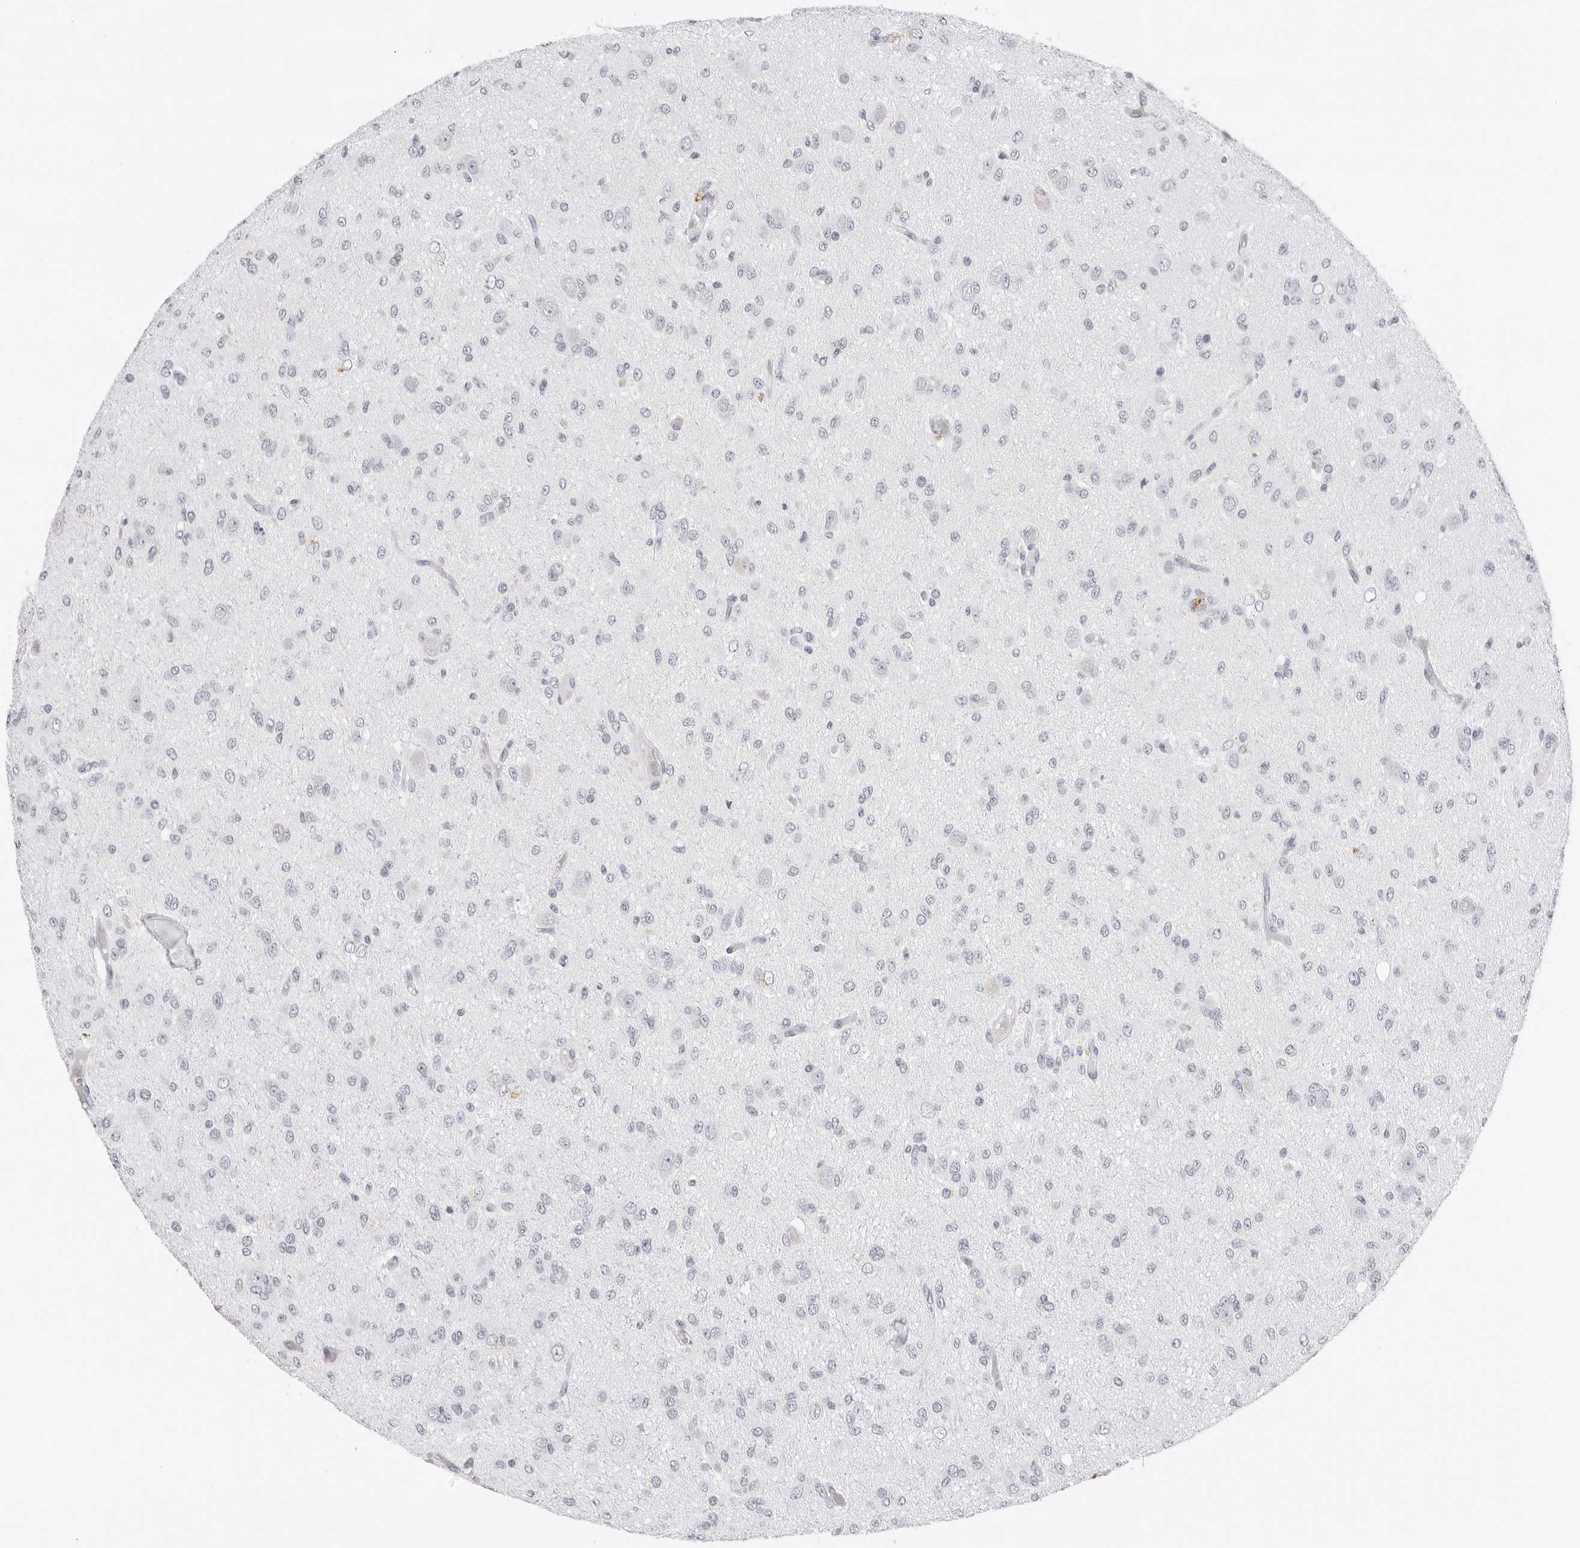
{"staining": {"intensity": "negative", "quantity": "none", "location": "none"}, "tissue": "glioma", "cell_type": "Tumor cells", "image_type": "cancer", "snomed": [{"axis": "morphology", "description": "Glioma, malignant, High grade"}, {"axis": "topography", "description": "Brain"}], "caption": "Malignant glioma (high-grade) stained for a protein using immunohistochemistry shows no positivity tumor cells.", "gene": "EDN2", "patient": {"sex": "female", "age": 59}}